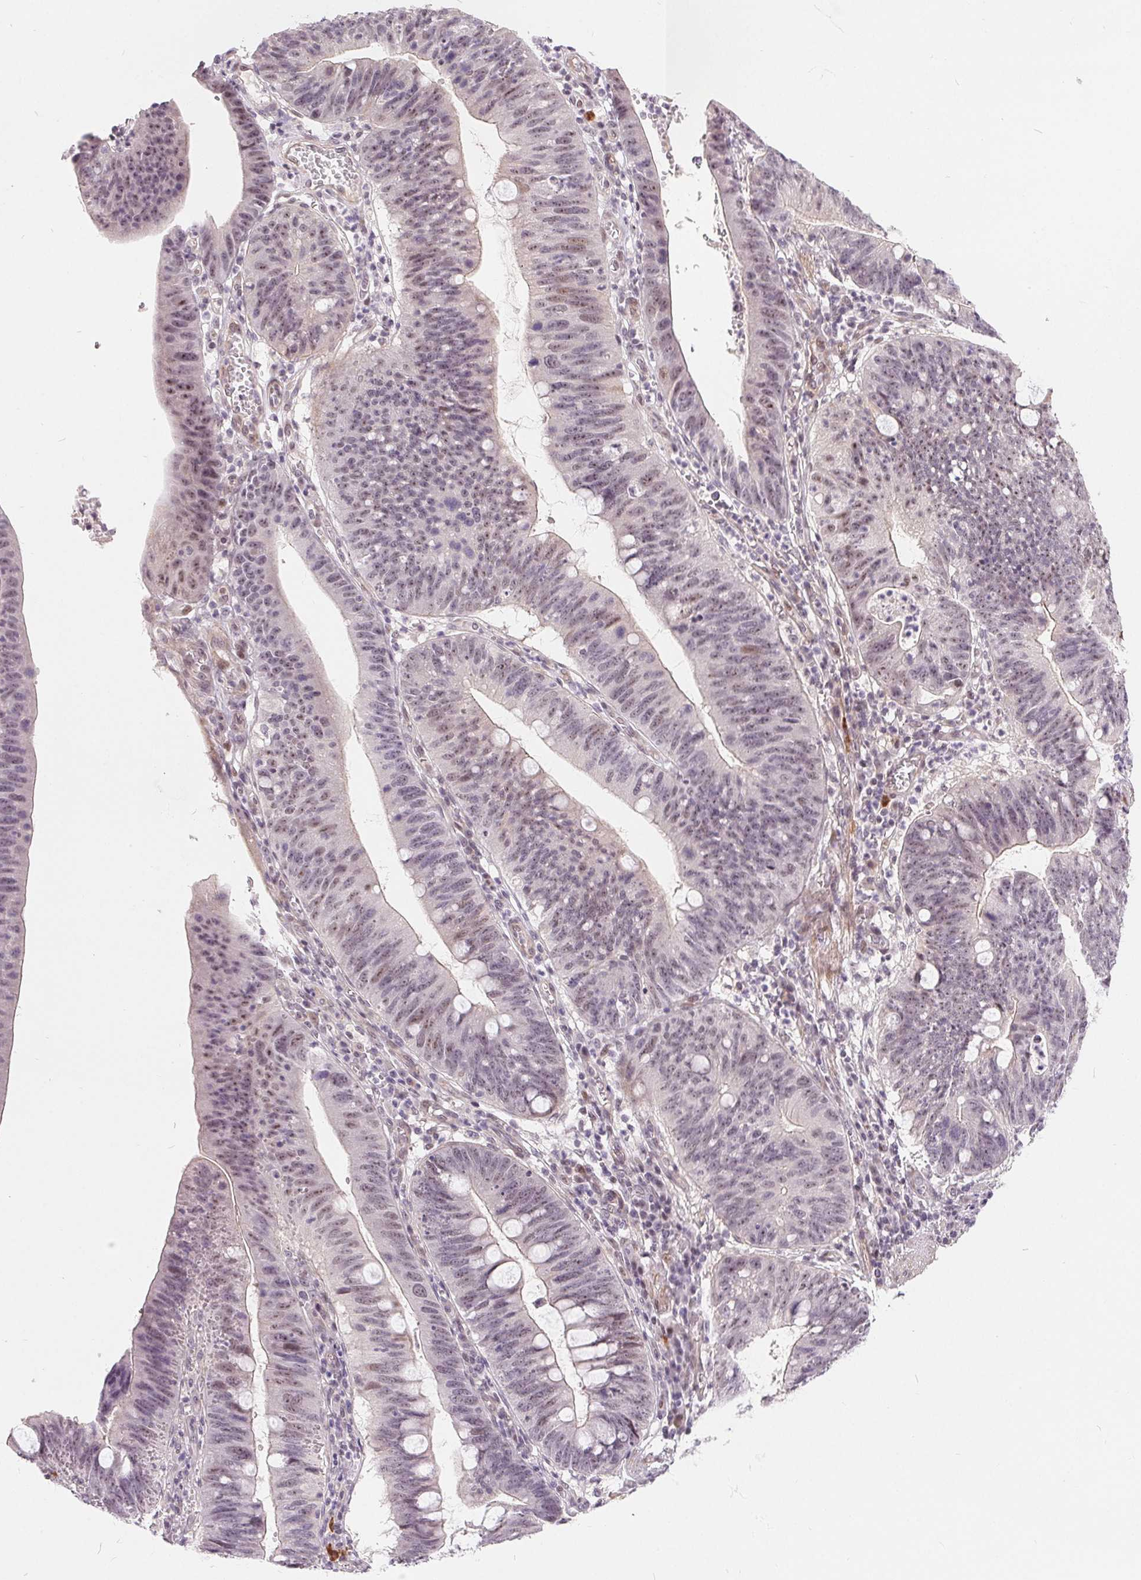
{"staining": {"intensity": "weak", "quantity": "25%-75%", "location": "nuclear"}, "tissue": "stomach cancer", "cell_type": "Tumor cells", "image_type": "cancer", "snomed": [{"axis": "morphology", "description": "Adenocarcinoma, NOS"}, {"axis": "topography", "description": "Stomach"}], "caption": "The micrograph exhibits staining of adenocarcinoma (stomach), revealing weak nuclear protein expression (brown color) within tumor cells.", "gene": "NRG2", "patient": {"sex": "male", "age": 59}}